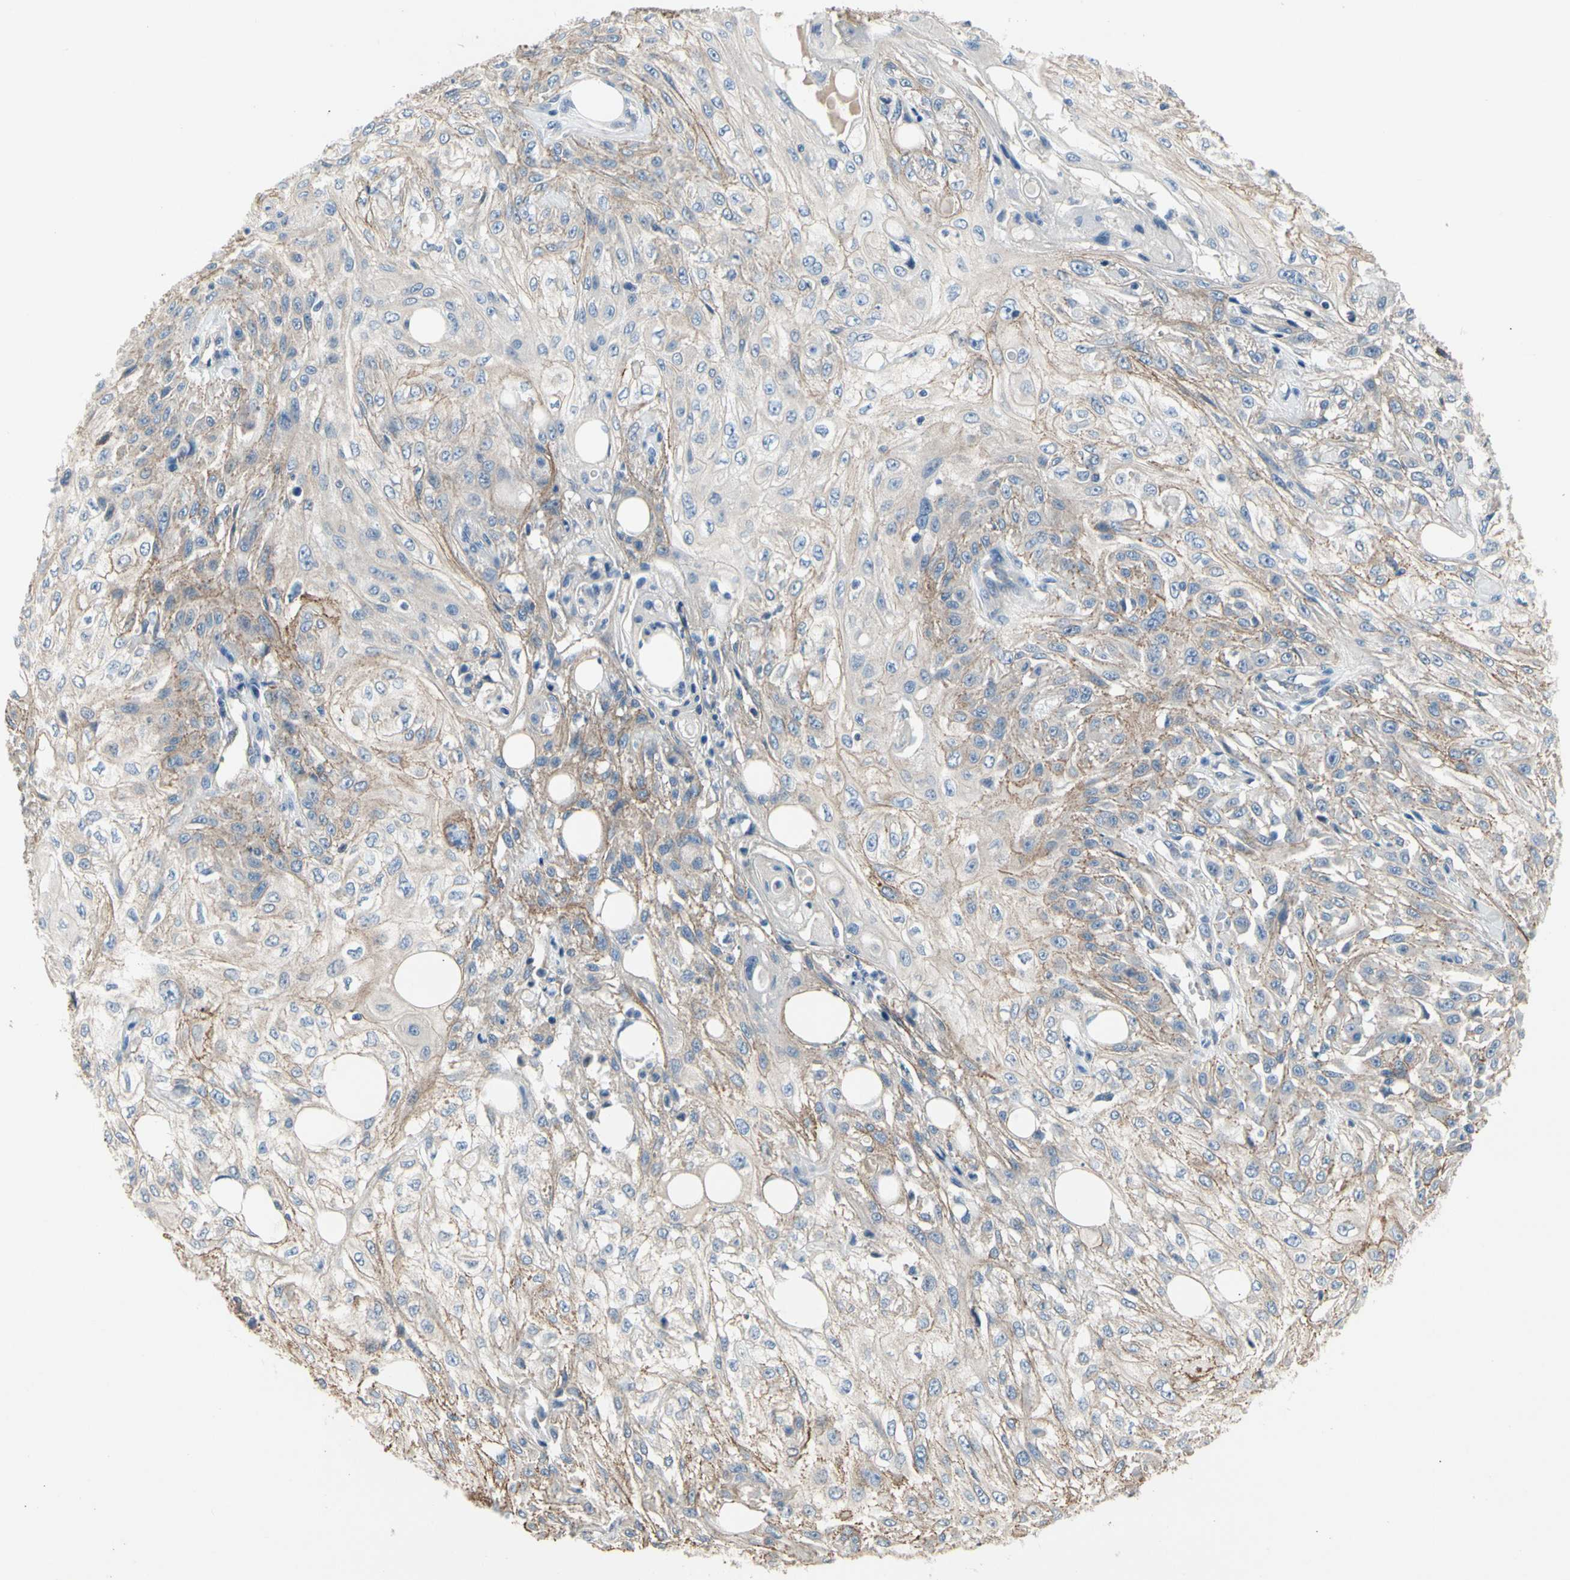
{"staining": {"intensity": "weak", "quantity": "<25%", "location": "cytoplasmic/membranous"}, "tissue": "skin cancer", "cell_type": "Tumor cells", "image_type": "cancer", "snomed": [{"axis": "morphology", "description": "Squamous cell carcinoma, NOS"}, {"axis": "topography", "description": "Skin"}], "caption": "Tumor cells are negative for brown protein staining in skin cancer. Nuclei are stained in blue.", "gene": "LGR6", "patient": {"sex": "male", "age": 75}}